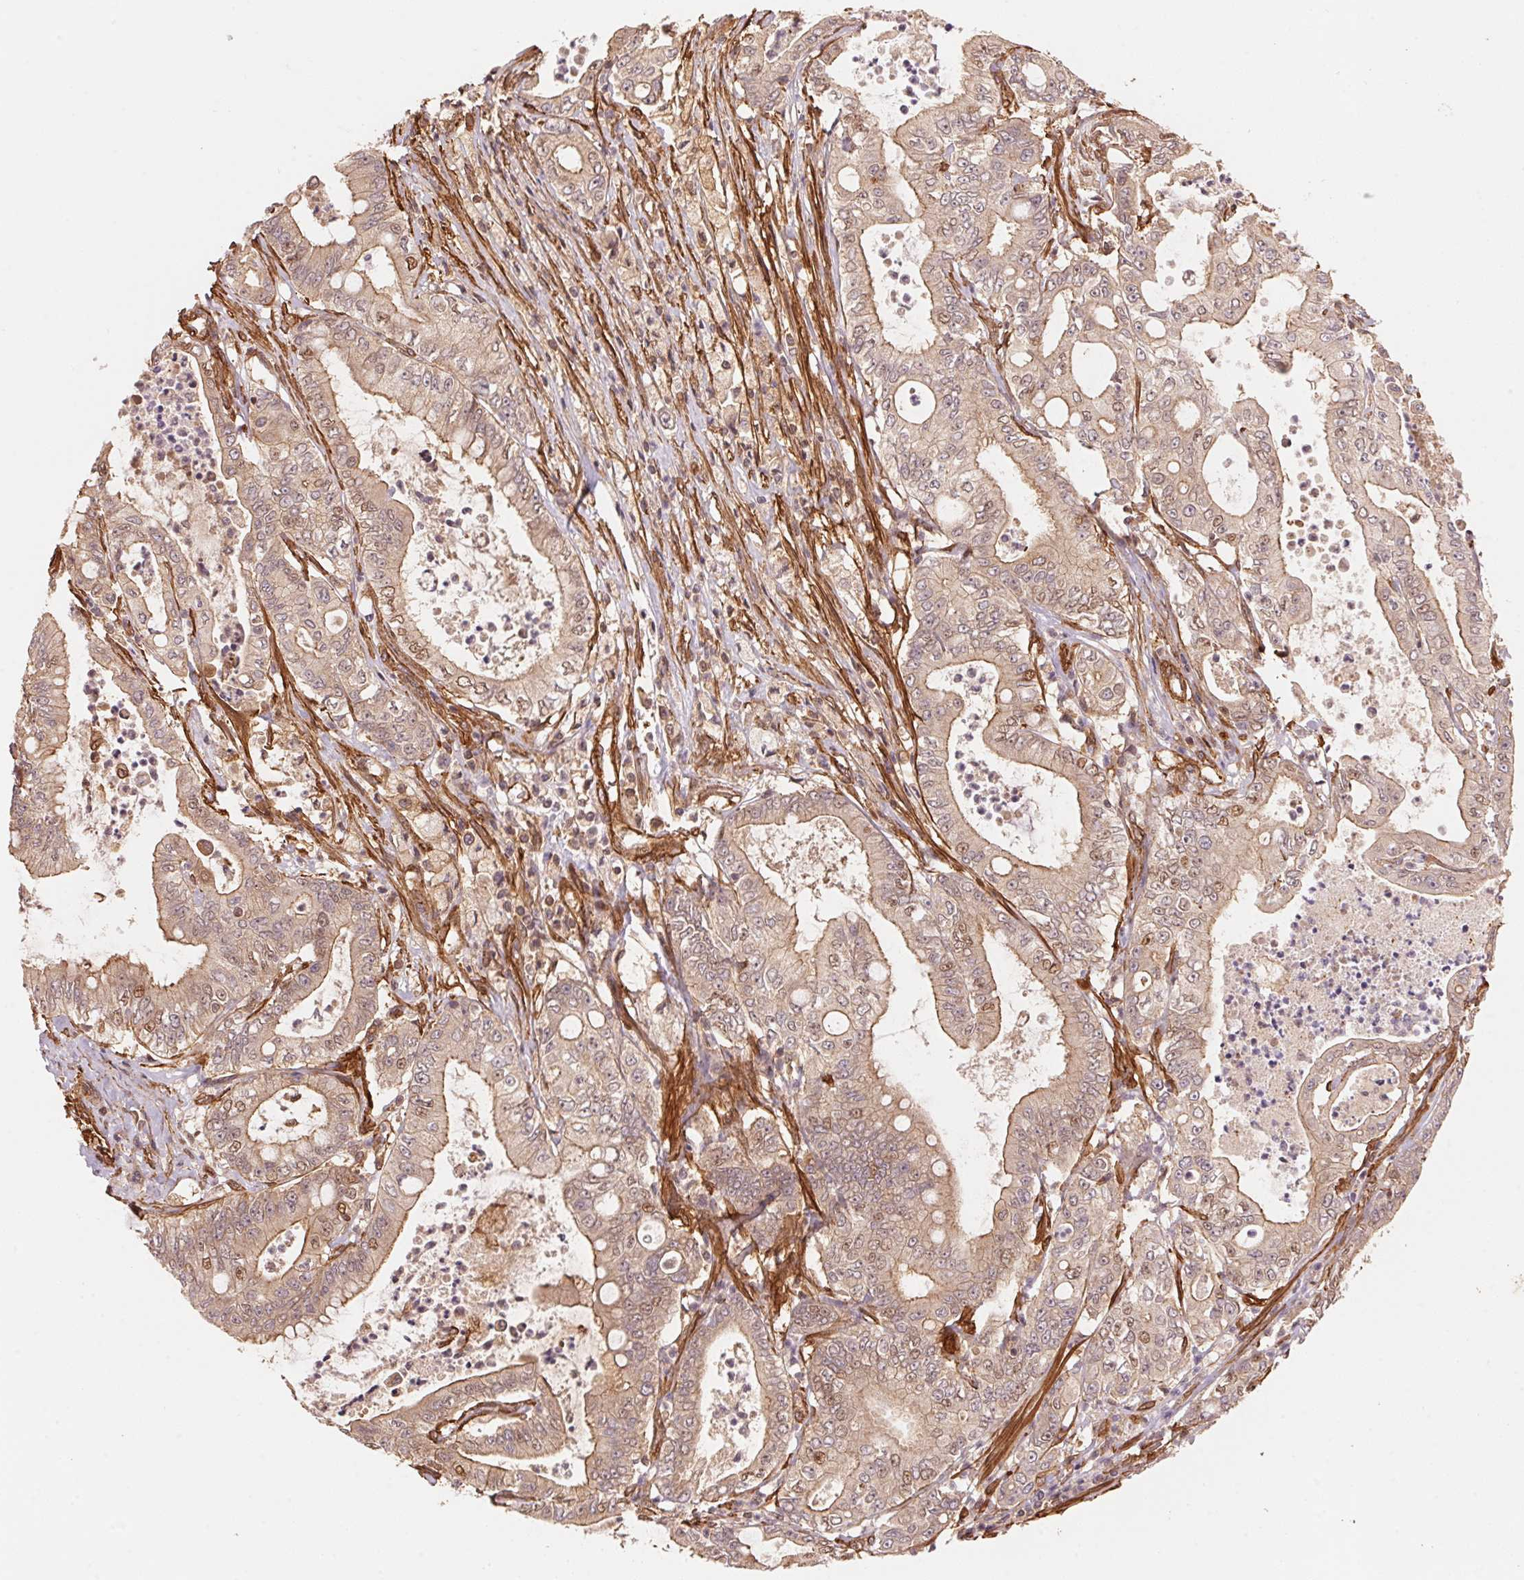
{"staining": {"intensity": "moderate", "quantity": "<25%", "location": "nuclear"}, "tissue": "pancreatic cancer", "cell_type": "Tumor cells", "image_type": "cancer", "snomed": [{"axis": "morphology", "description": "Adenocarcinoma, NOS"}, {"axis": "topography", "description": "Pancreas"}], "caption": "This micrograph demonstrates immunohistochemistry (IHC) staining of human pancreatic adenocarcinoma, with low moderate nuclear positivity in about <25% of tumor cells.", "gene": "TNIP2", "patient": {"sex": "male", "age": 71}}